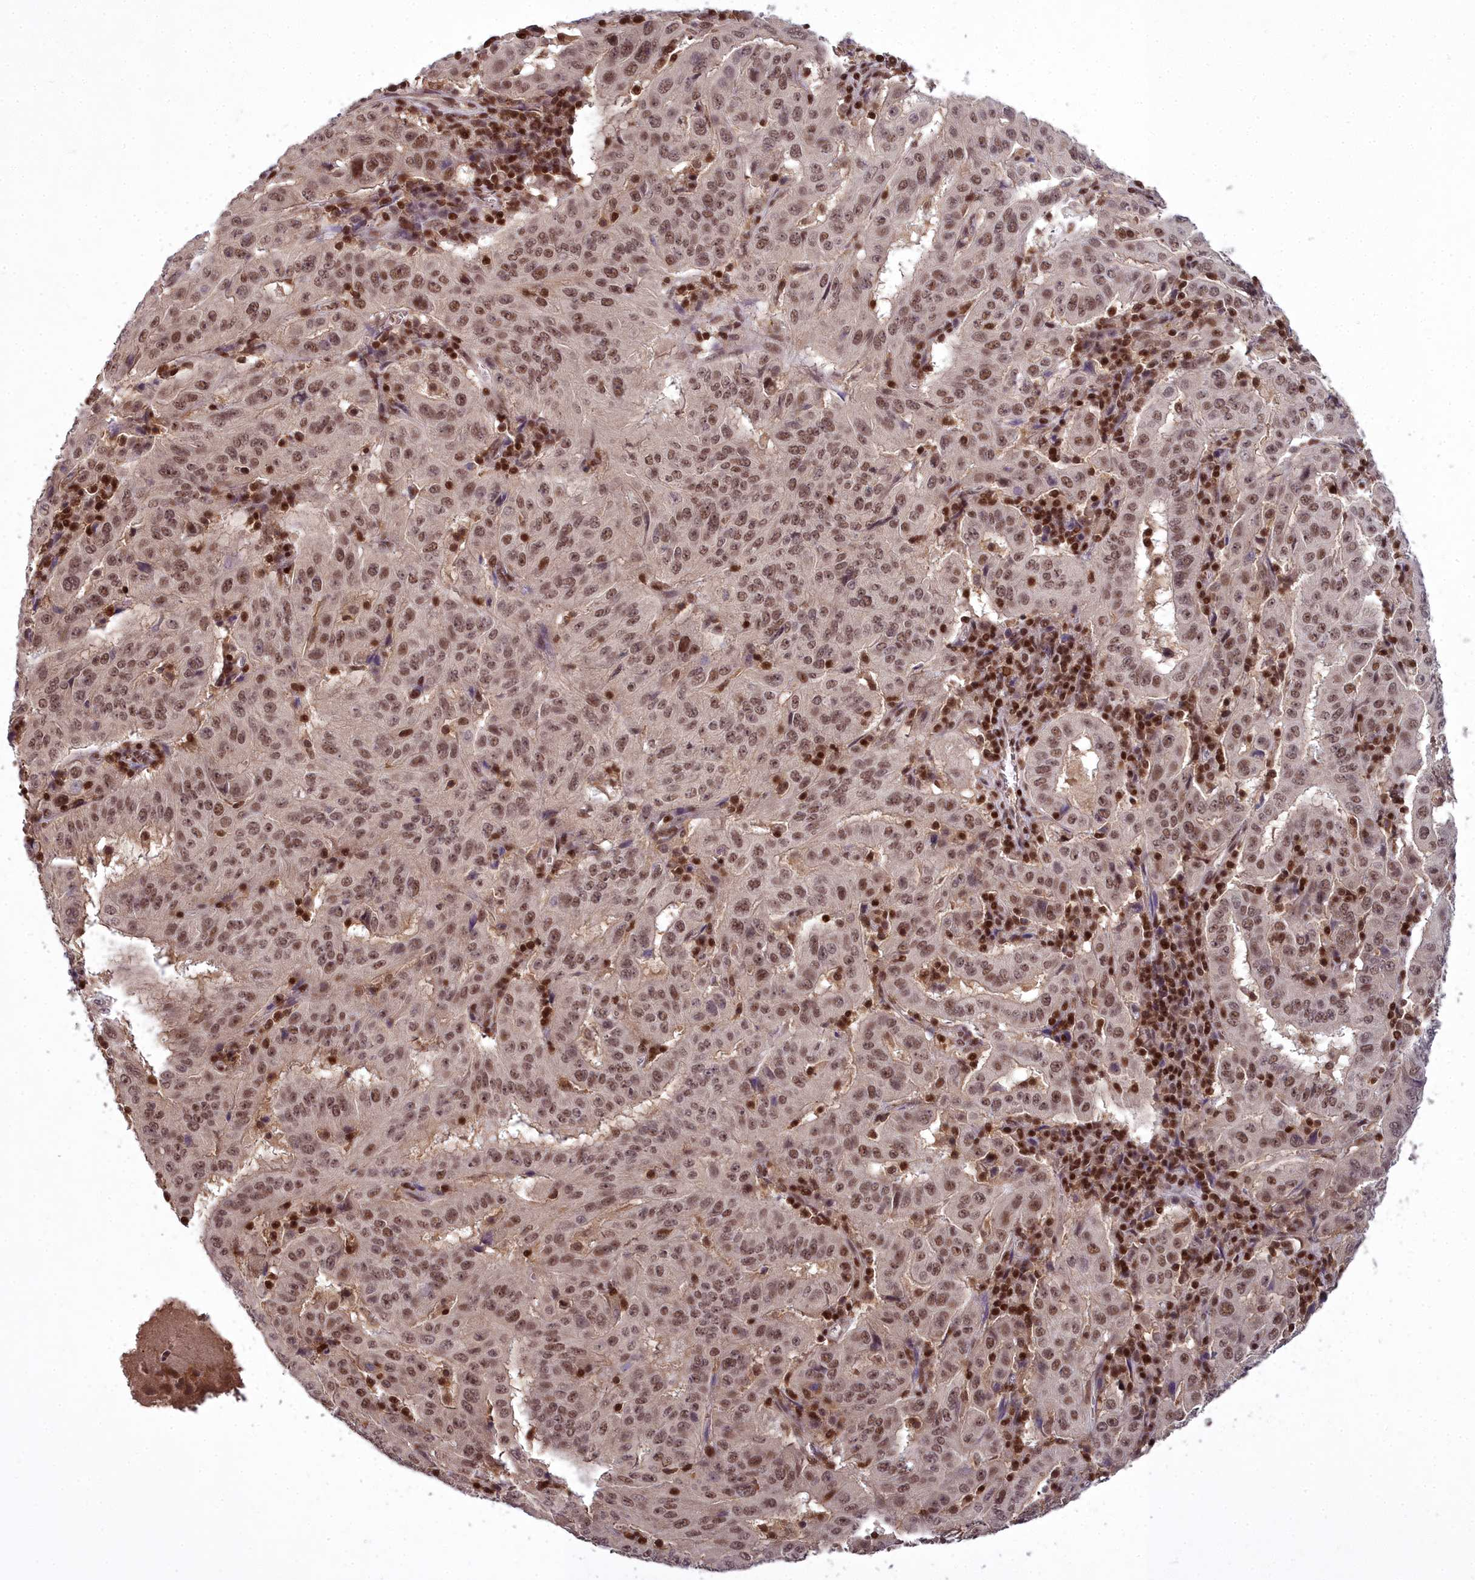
{"staining": {"intensity": "moderate", "quantity": ">75%", "location": "nuclear"}, "tissue": "pancreatic cancer", "cell_type": "Tumor cells", "image_type": "cancer", "snomed": [{"axis": "morphology", "description": "Adenocarcinoma, NOS"}, {"axis": "topography", "description": "Pancreas"}], "caption": "This micrograph exhibits adenocarcinoma (pancreatic) stained with immunohistochemistry to label a protein in brown. The nuclear of tumor cells show moderate positivity for the protein. Nuclei are counter-stained blue.", "gene": "GMEB1", "patient": {"sex": "male", "age": 63}}